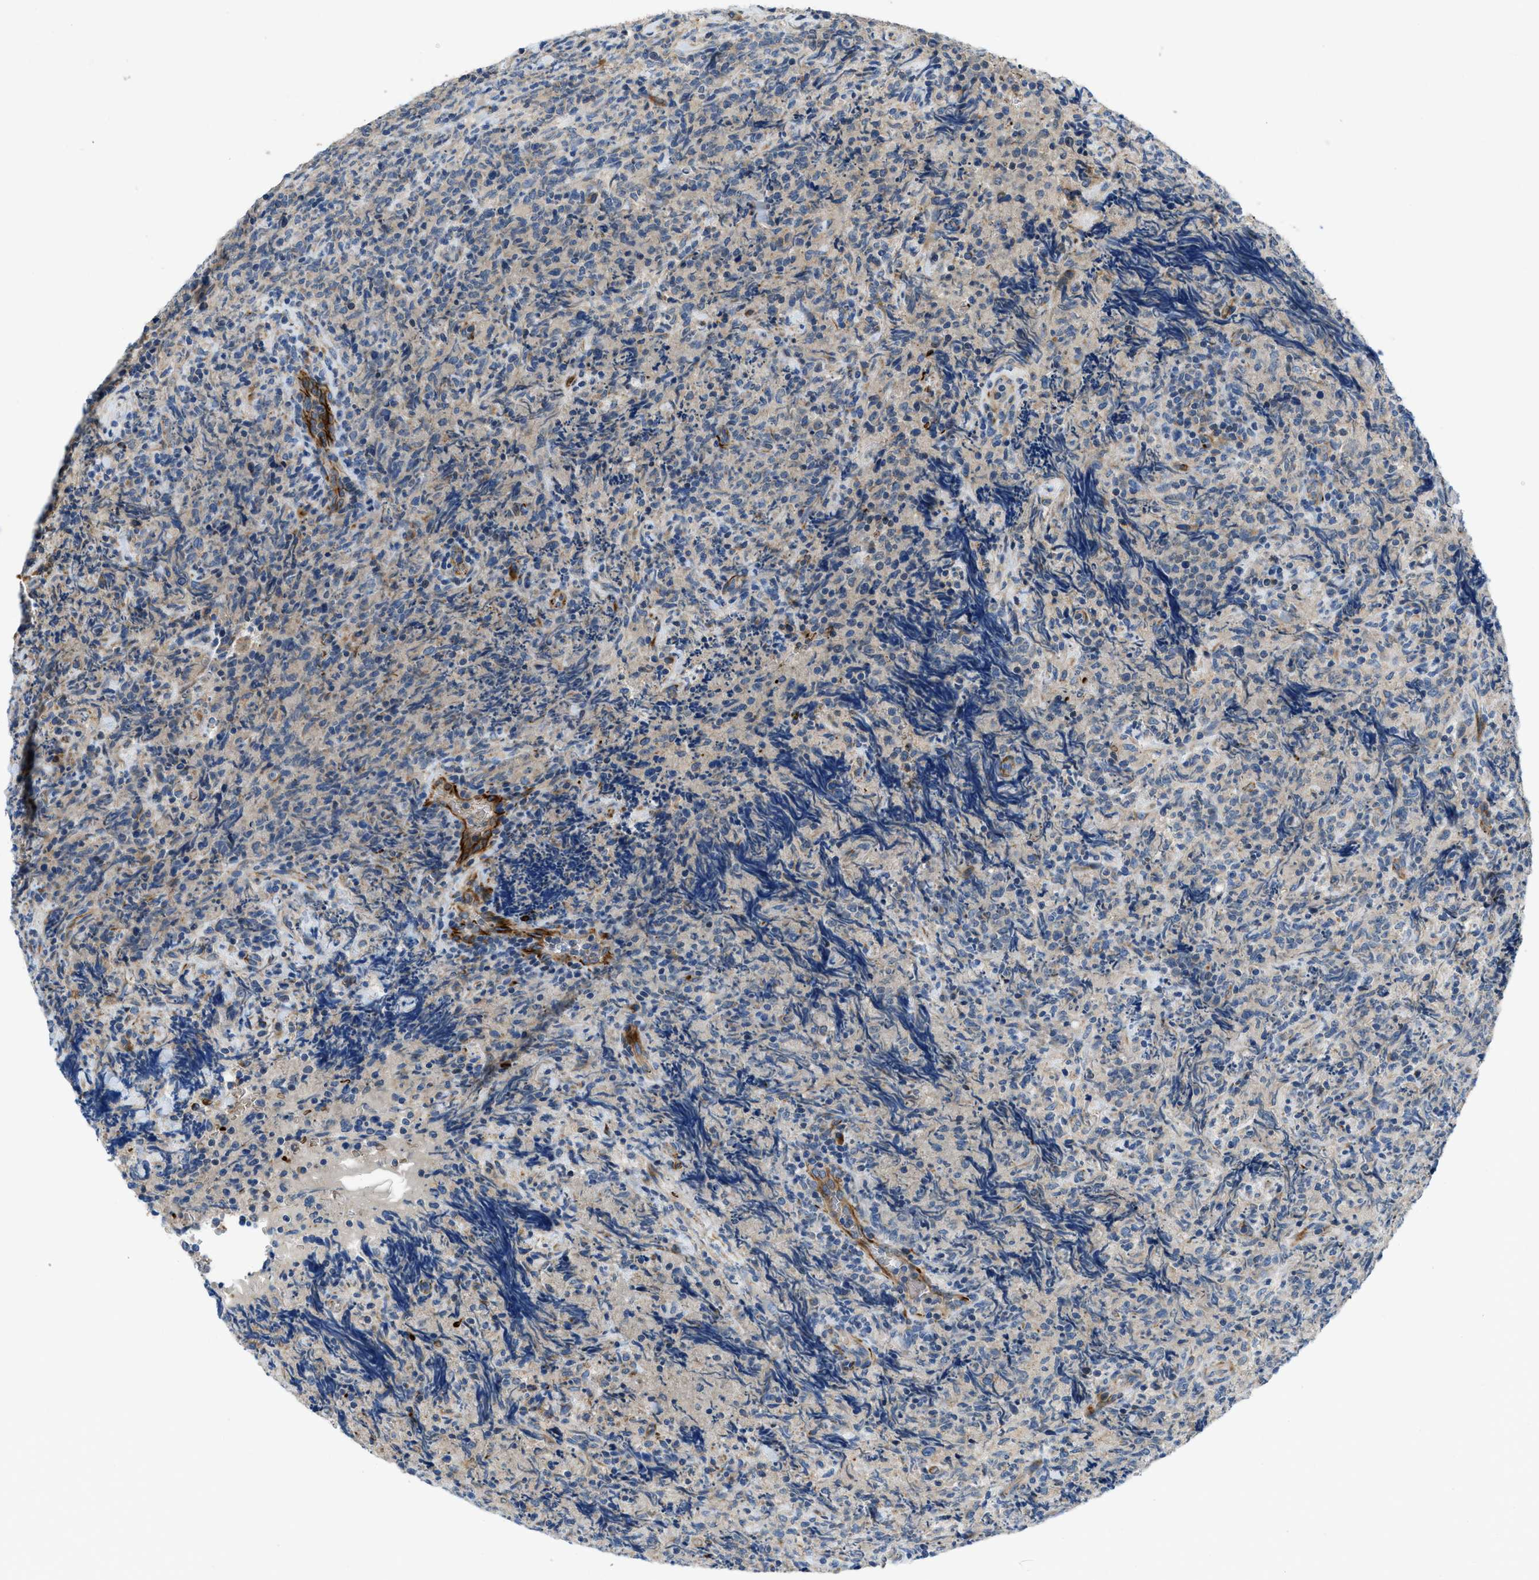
{"staining": {"intensity": "negative", "quantity": "none", "location": "none"}, "tissue": "lymphoma", "cell_type": "Tumor cells", "image_type": "cancer", "snomed": [{"axis": "morphology", "description": "Malignant lymphoma, non-Hodgkin's type, High grade"}, {"axis": "topography", "description": "Tonsil"}], "caption": "IHC image of high-grade malignant lymphoma, non-Hodgkin's type stained for a protein (brown), which displays no expression in tumor cells. Brightfield microscopy of immunohistochemistry (IHC) stained with DAB (brown) and hematoxylin (blue), captured at high magnification.", "gene": "ZNF831", "patient": {"sex": "female", "age": 36}}